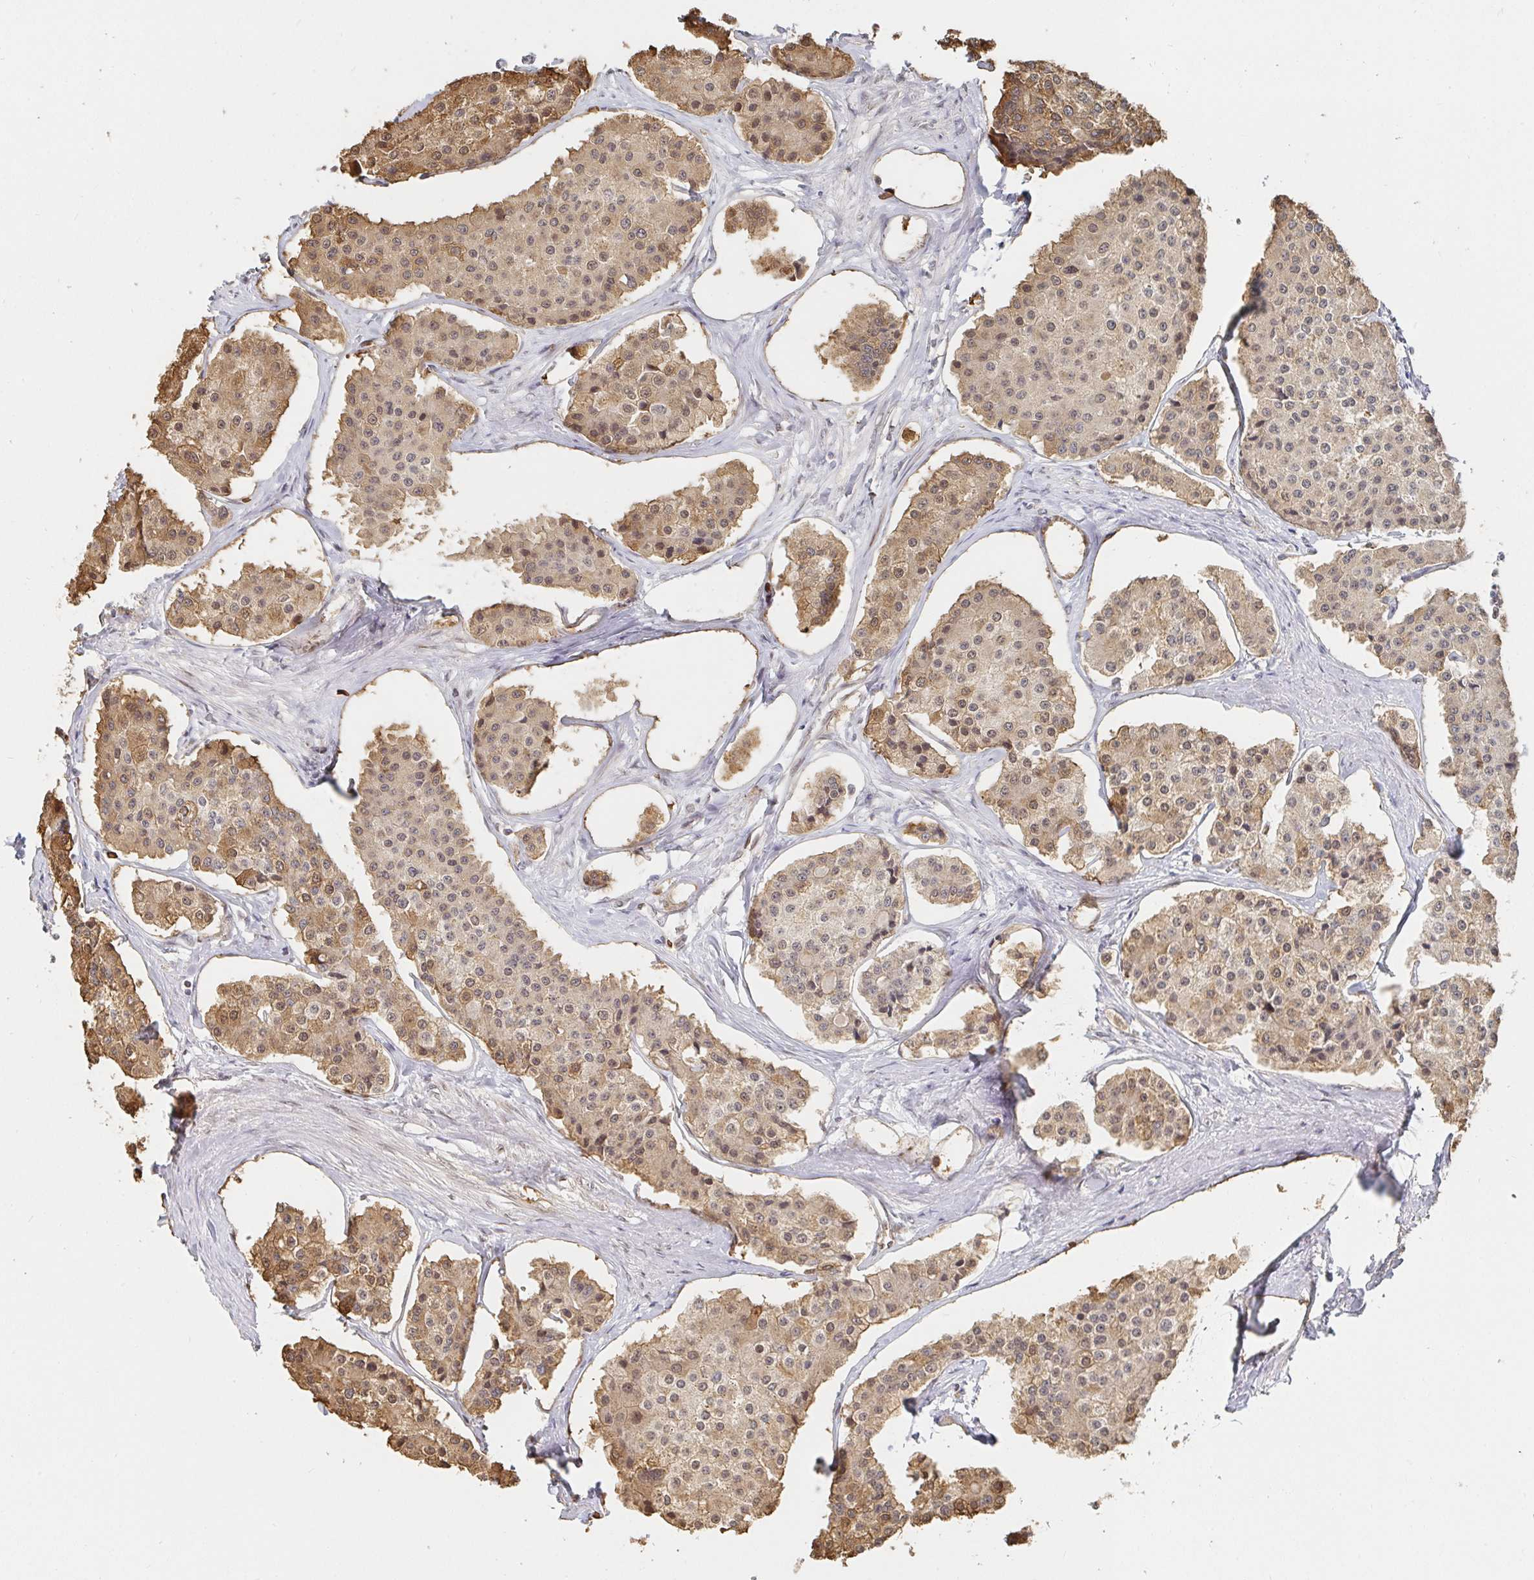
{"staining": {"intensity": "moderate", "quantity": "25%-75%", "location": "cytoplasmic/membranous,nuclear"}, "tissue": "carcinoid", "cell_type": "Tumor cells", "image_type": "cancer", "snomed": [{"axis": "morphology", "description": "Carcinoid, malignant, NOS"}, {"axis": "topography", "description": "Small intestine"}], "caption": "Protein staining shows moderate cytoplasmic/membranous and nuclear staining in approximately 25%-75% of tumor cells in carcinoid (malignant).", "gene": "CHD2", "patient": {"sex": "female", "age": 65}}